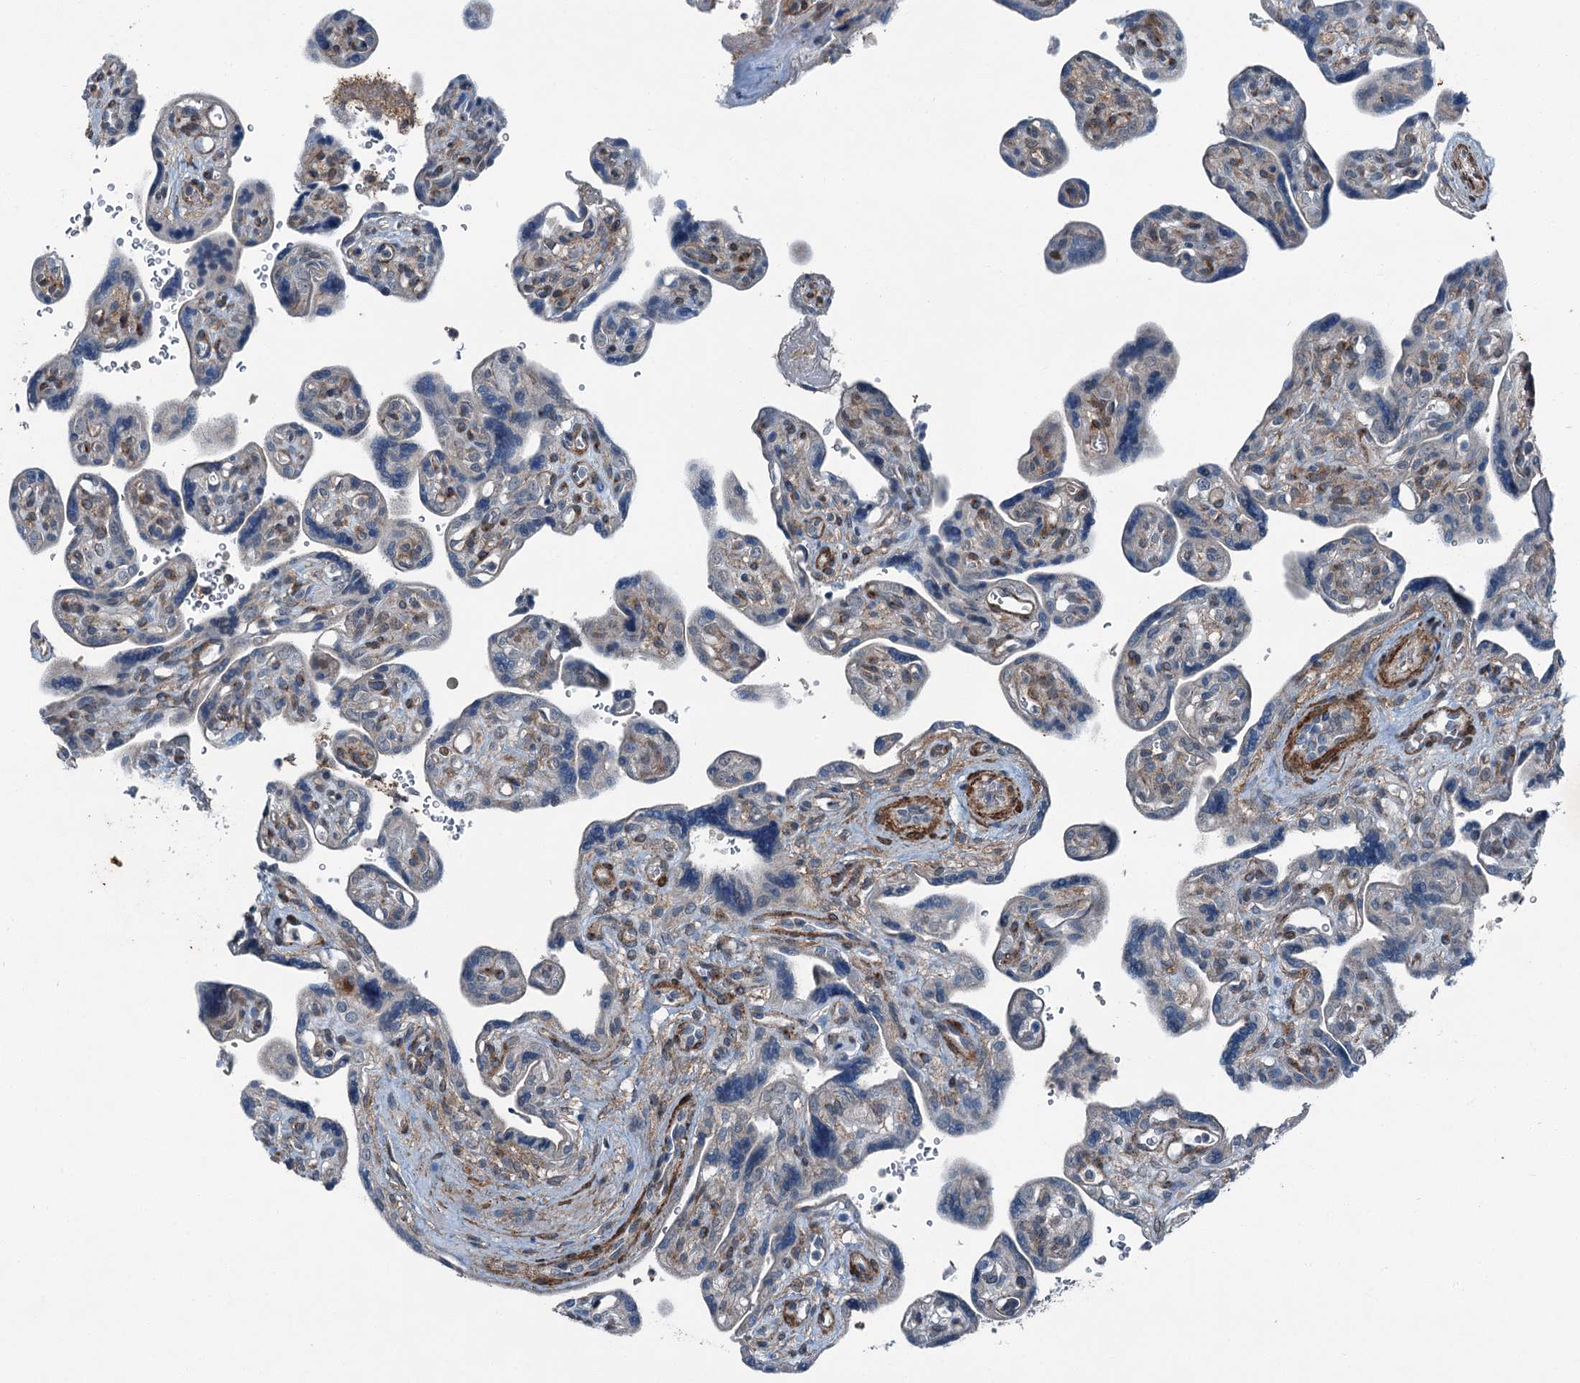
{"staining": {"intensity": "negative", "quantity": "none", "location": "none"}, "tissue": "placenta", "cell_type": "Trophoblastic cells", "image_type": "normal", "snomed": [{"axis": "morphology", "description": "Normal tissue, NOS"}, {"axis": "topography", "description": "Placenta"}], "caption": "A micrograph of human placenta is negative for staining in trophoblastic cells. (Stains: DAB (3,3'-diaminobenzidine) immunohistochemistry with hematoxylin counter stain, Microscopy: brightfield microscopy at high magnification).", "gene": "AXL", "patient": {"sex": "female", "age": 39}}